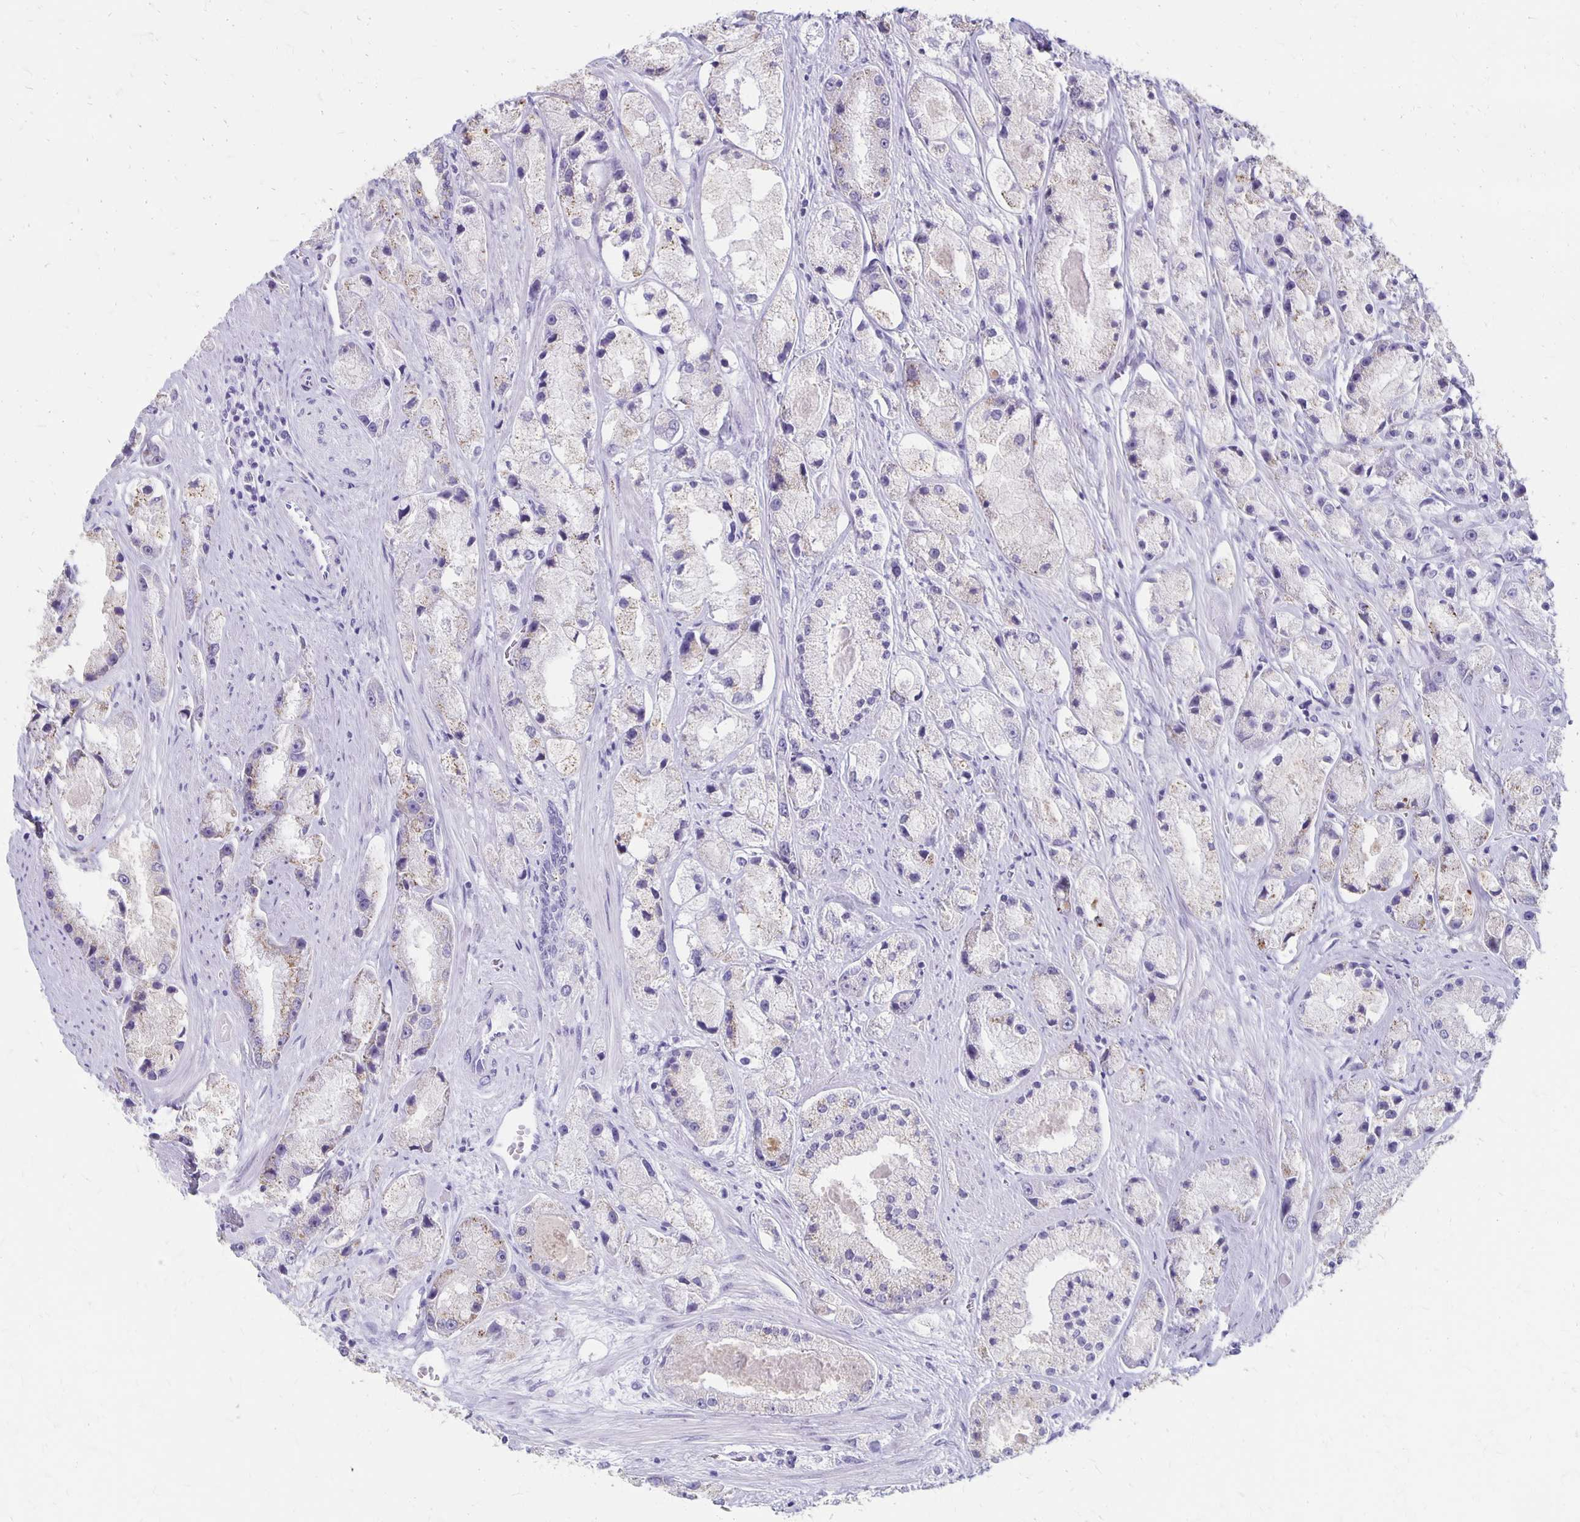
{"staining": {"intensity": "negative", "quantity": "none", "location": "none"}, "tissue": "prostate cancer", "cell_type": "Tumor cells", "image_type": "cancer", "snomed": [{"axis": "morphology", "description": "Adenocarcinoma, High grade"}, {"axis": "topography", "description": "Prostate"}], "caption": "This micrograph is of prostate high-grade adenocarcinoma stained with immunohistochemistry to label a protein in brown with the nuclei are counter-stained blue. There is no positivity in tumor cells.", "gene": "MAGEC2", "patient": {"sex": "male", "age": 67}}